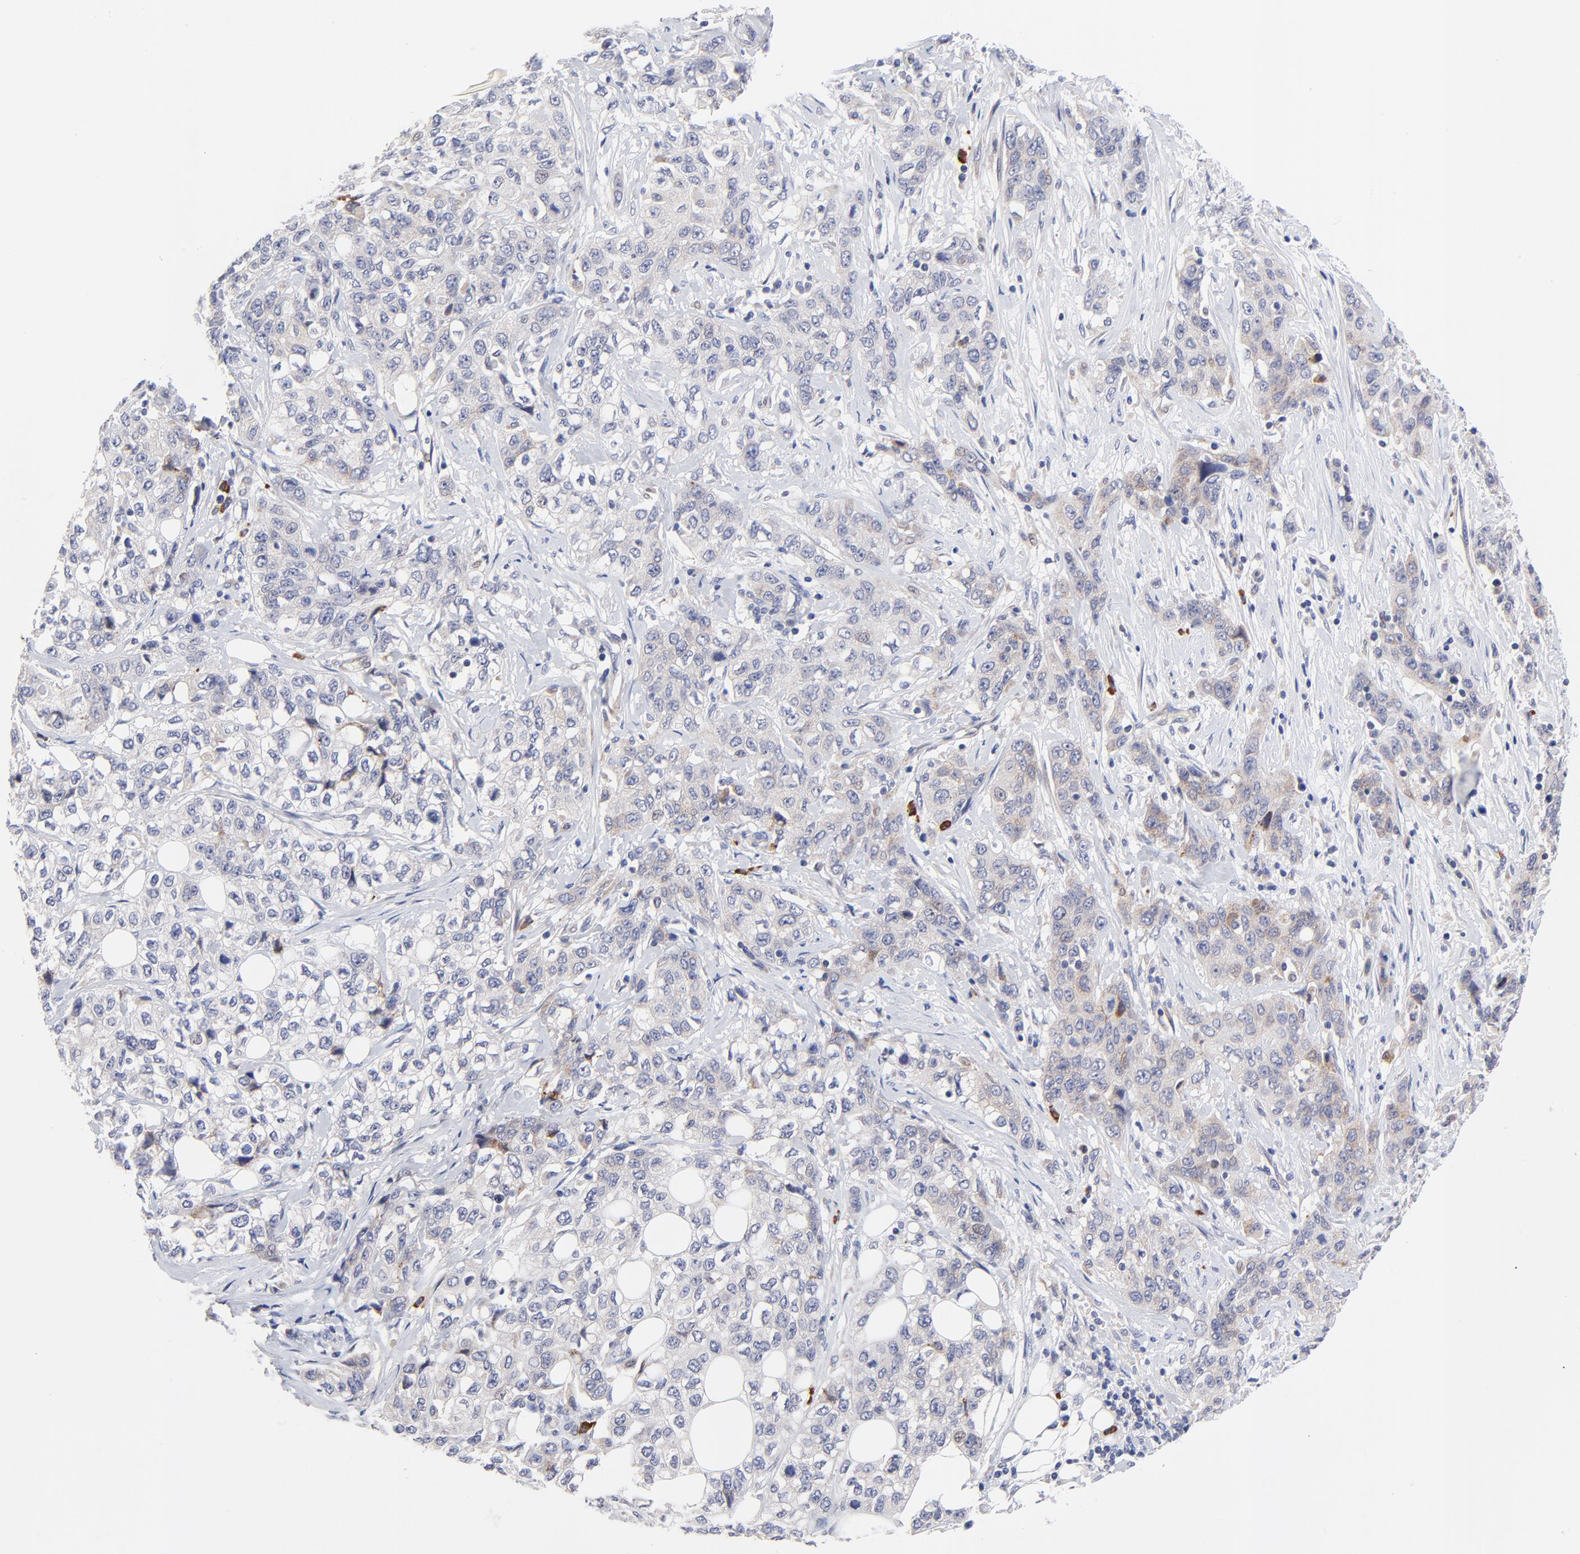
{"staining": {"intensity": "weak", "quantity": "25%-75%", "location": "cytoplasmic/membranous"}, "tissue": "stomach cancer", "cell_type": "Tumor cells", "image_type": "cancer", "snomed": [{"axis": "morphology", "description": "Adenocarcinoma, NOS"}, {"axis": "topography", "description": "Stomach"}], "caption": "High-magnification brightfield microscopy of adenocarcinoma (stomach) stained with DAB (3,3'-diaminobenzidine) (brown) and counterstained with hematoxylin (blue). tumor cells exhibit weak cytoplasmic/membranous staining is present in approximately25%-75% of cells.", "gene": "AFF2", "patient": {"sex": "male", "age": 48}}